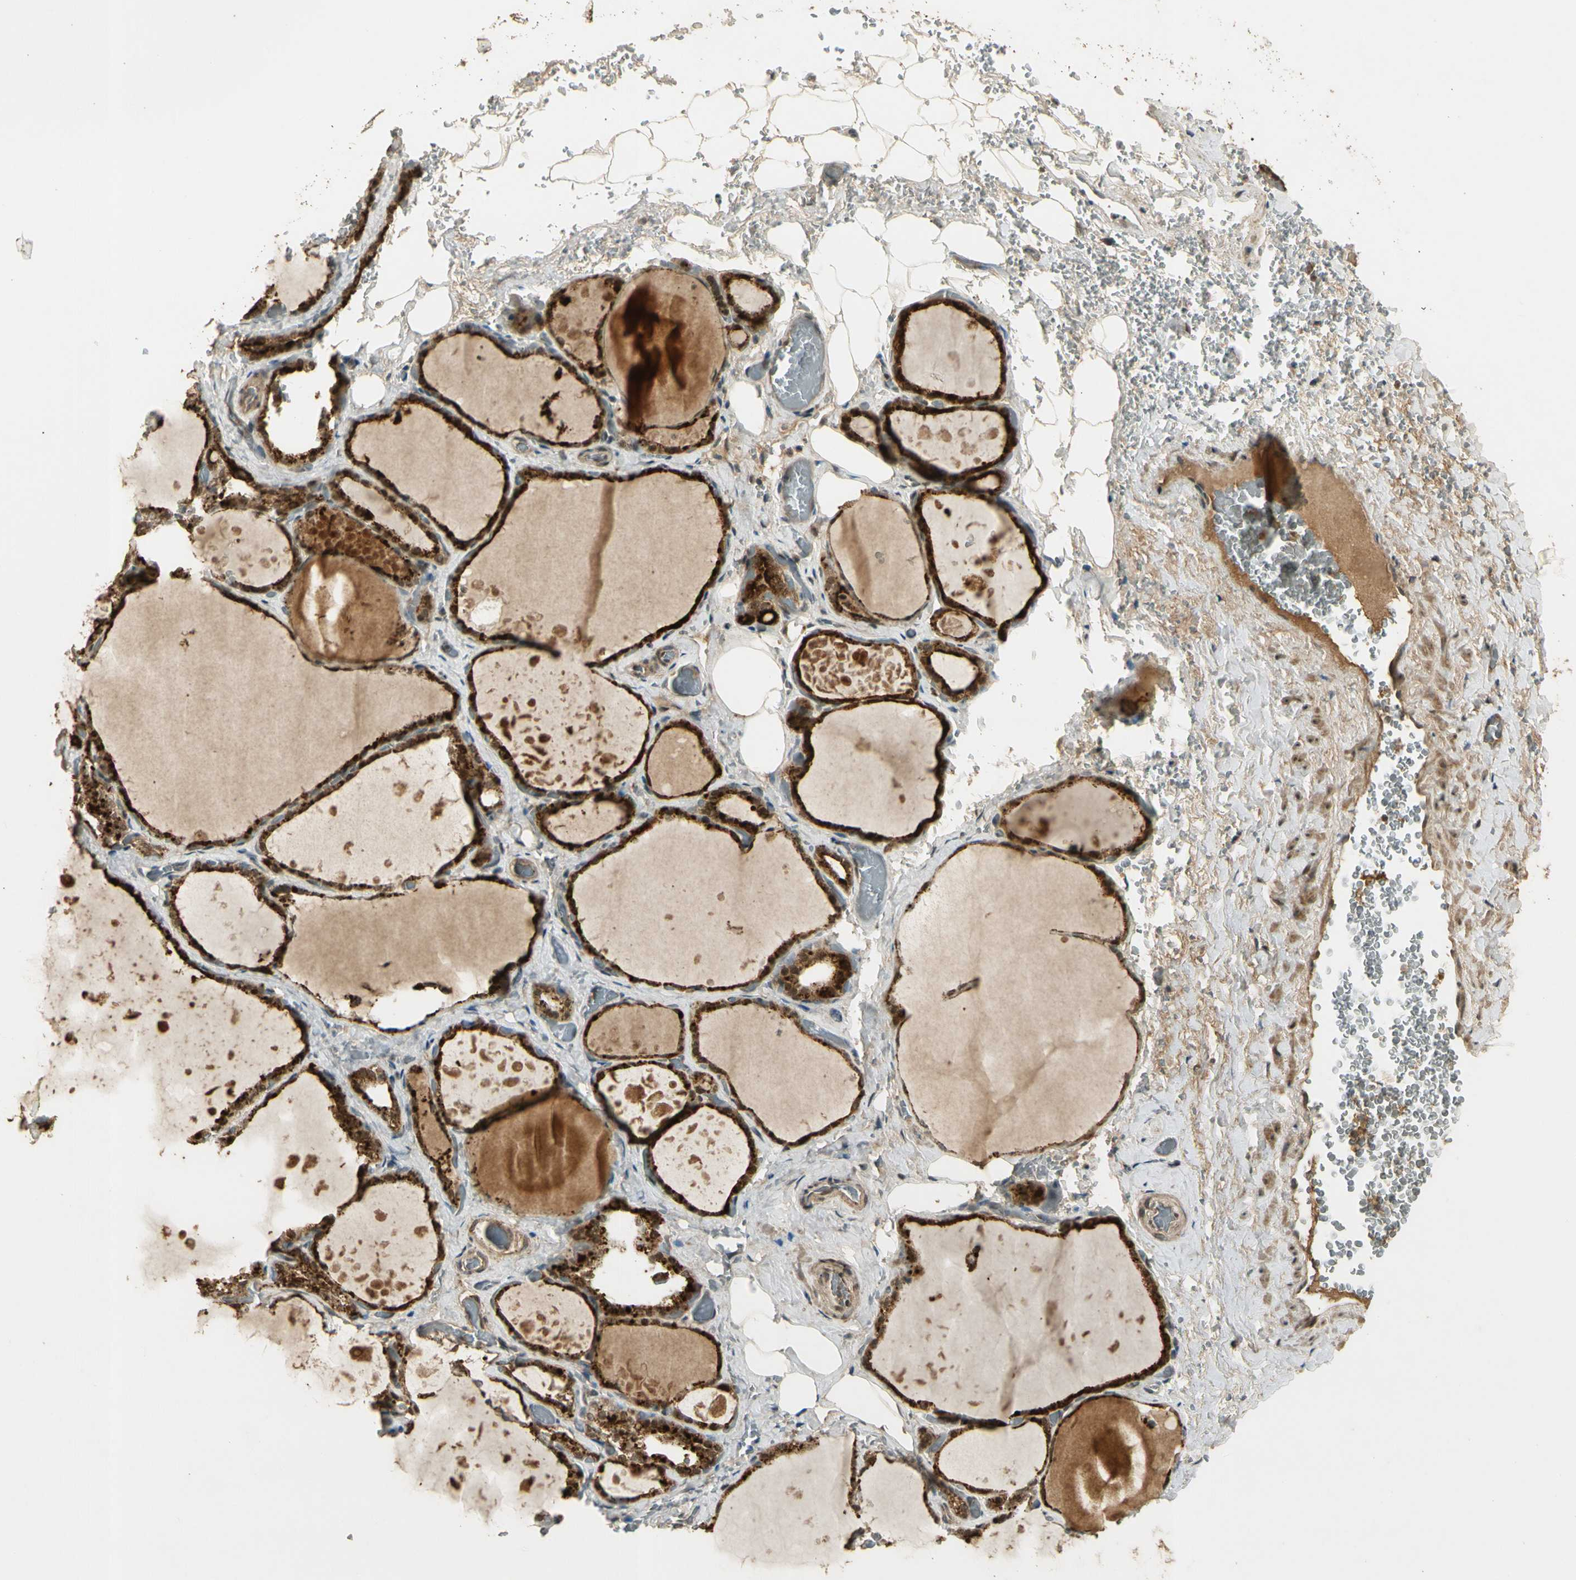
{"staining": {"intensity": "strong", "quantity": ">75%", "location": "cytoplasmic/membranous,nuclear"}, "tissue": "thyroid gland", "cell_type": "Glandular cells", "image_type": "normal", "snomed": [{"axis": "morphology", "description": "Normal tissue, NOS"}, {"axis": "topography", "description": "Thyroid gland"}], "caption": "Thyroid gland was stained to show a protein in brown. There is high levels of strong cytoplasmic/membranous,nuclear positivity in approximately >75% of glandular cells. The protein of interest is stained brown, and the nuclei are stained in blue (DAB IHC with brightfield microscopy, high magnification).", "gene": "GMEB2", "patient": {"sex": "male", "age": 61}}